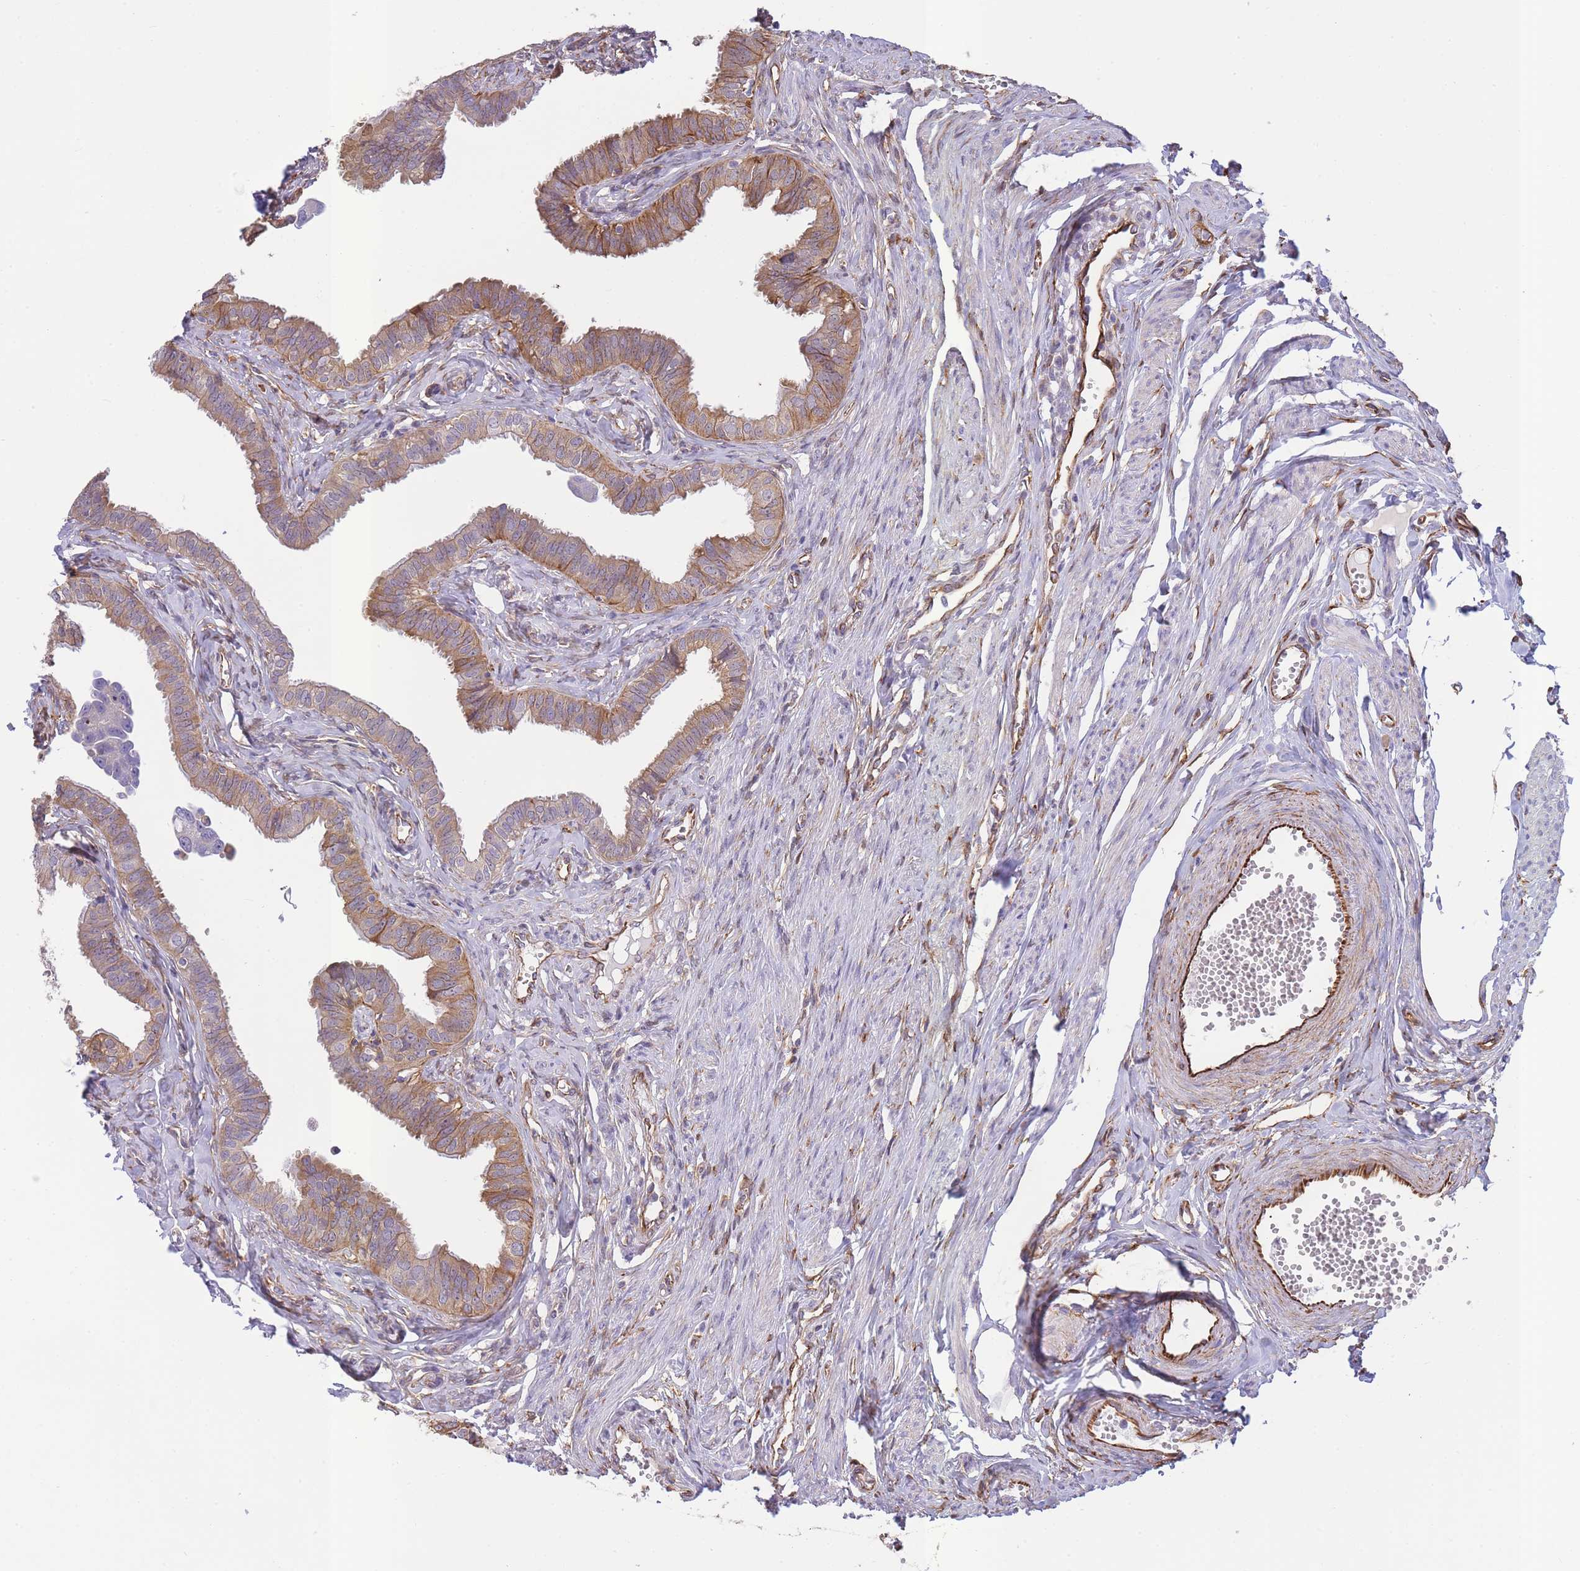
{"staining": {"intensity": "moderate", "quantity": "25%-75%", "location": "cytoplasmic/membranous"}, "tissue": "fallopian tube", "cell_type": "Glandular cells", "image_type": "normal", "snomed": [{"axis": "morphology", "description": "Normal tissue, NOS"}, {"axis": "morphology", "description": "Carcinoma, NOS"}, {"axis": "topography", "description": "Fallopian tube"}, {"axis": "topography", "description": "Ovary"}], "caption": "Immunohistochemistry micrograph of normal fallopian tube stained for a protein (brown), which displays medium levels of moderate cytoplasmic/membranous positivity in about 25%-75% of glandular cells.", "gene": "ECPAS", "patient": {"sex": "female", "age": 59}}